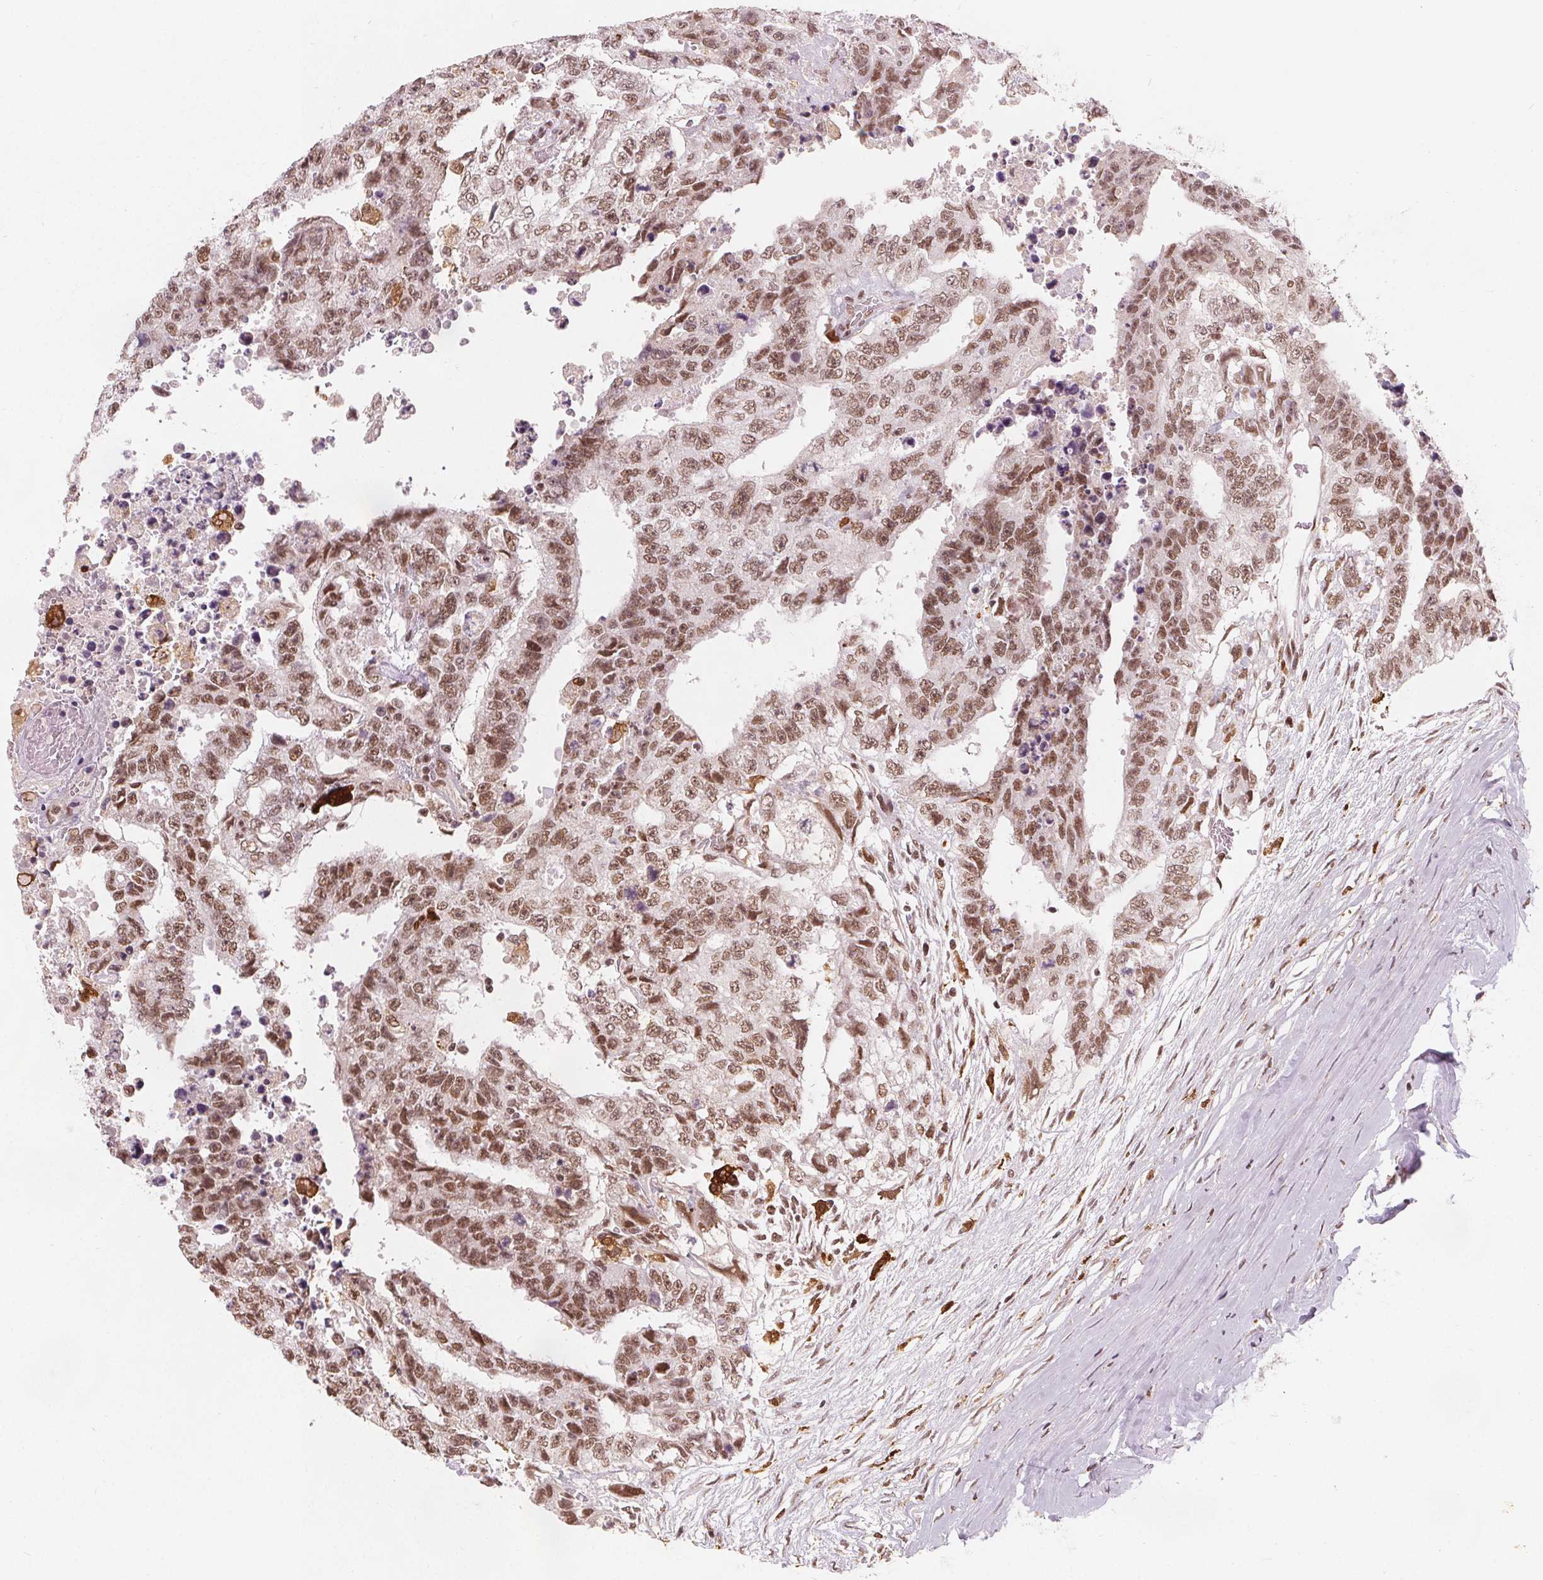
{"staining": {"intensity": "moderate", "quantity": ">75%", "location": "nuclear"}, "tissue": "testis cancer", "cell_type": "Tumor cells", "image_type": "cancer", "snomed": [{"axis": "morphology", "description": "Carcinoma, Embryonal, NOS"}, {"axis": "topography", "description": "Testis"}], "caption": "Immunohistochemistry image of neoplastic tissue: human testis cancer (embryonal carcinoma) stained using immunohistochemistry (IHC) demonstrates medium levels of moderate protein expression localized specifically in the nuclear of tumor cells, appearing as a nuclear brown color.", "gene": "DPM2", "patient": {"sex": "male", "age": 24}}